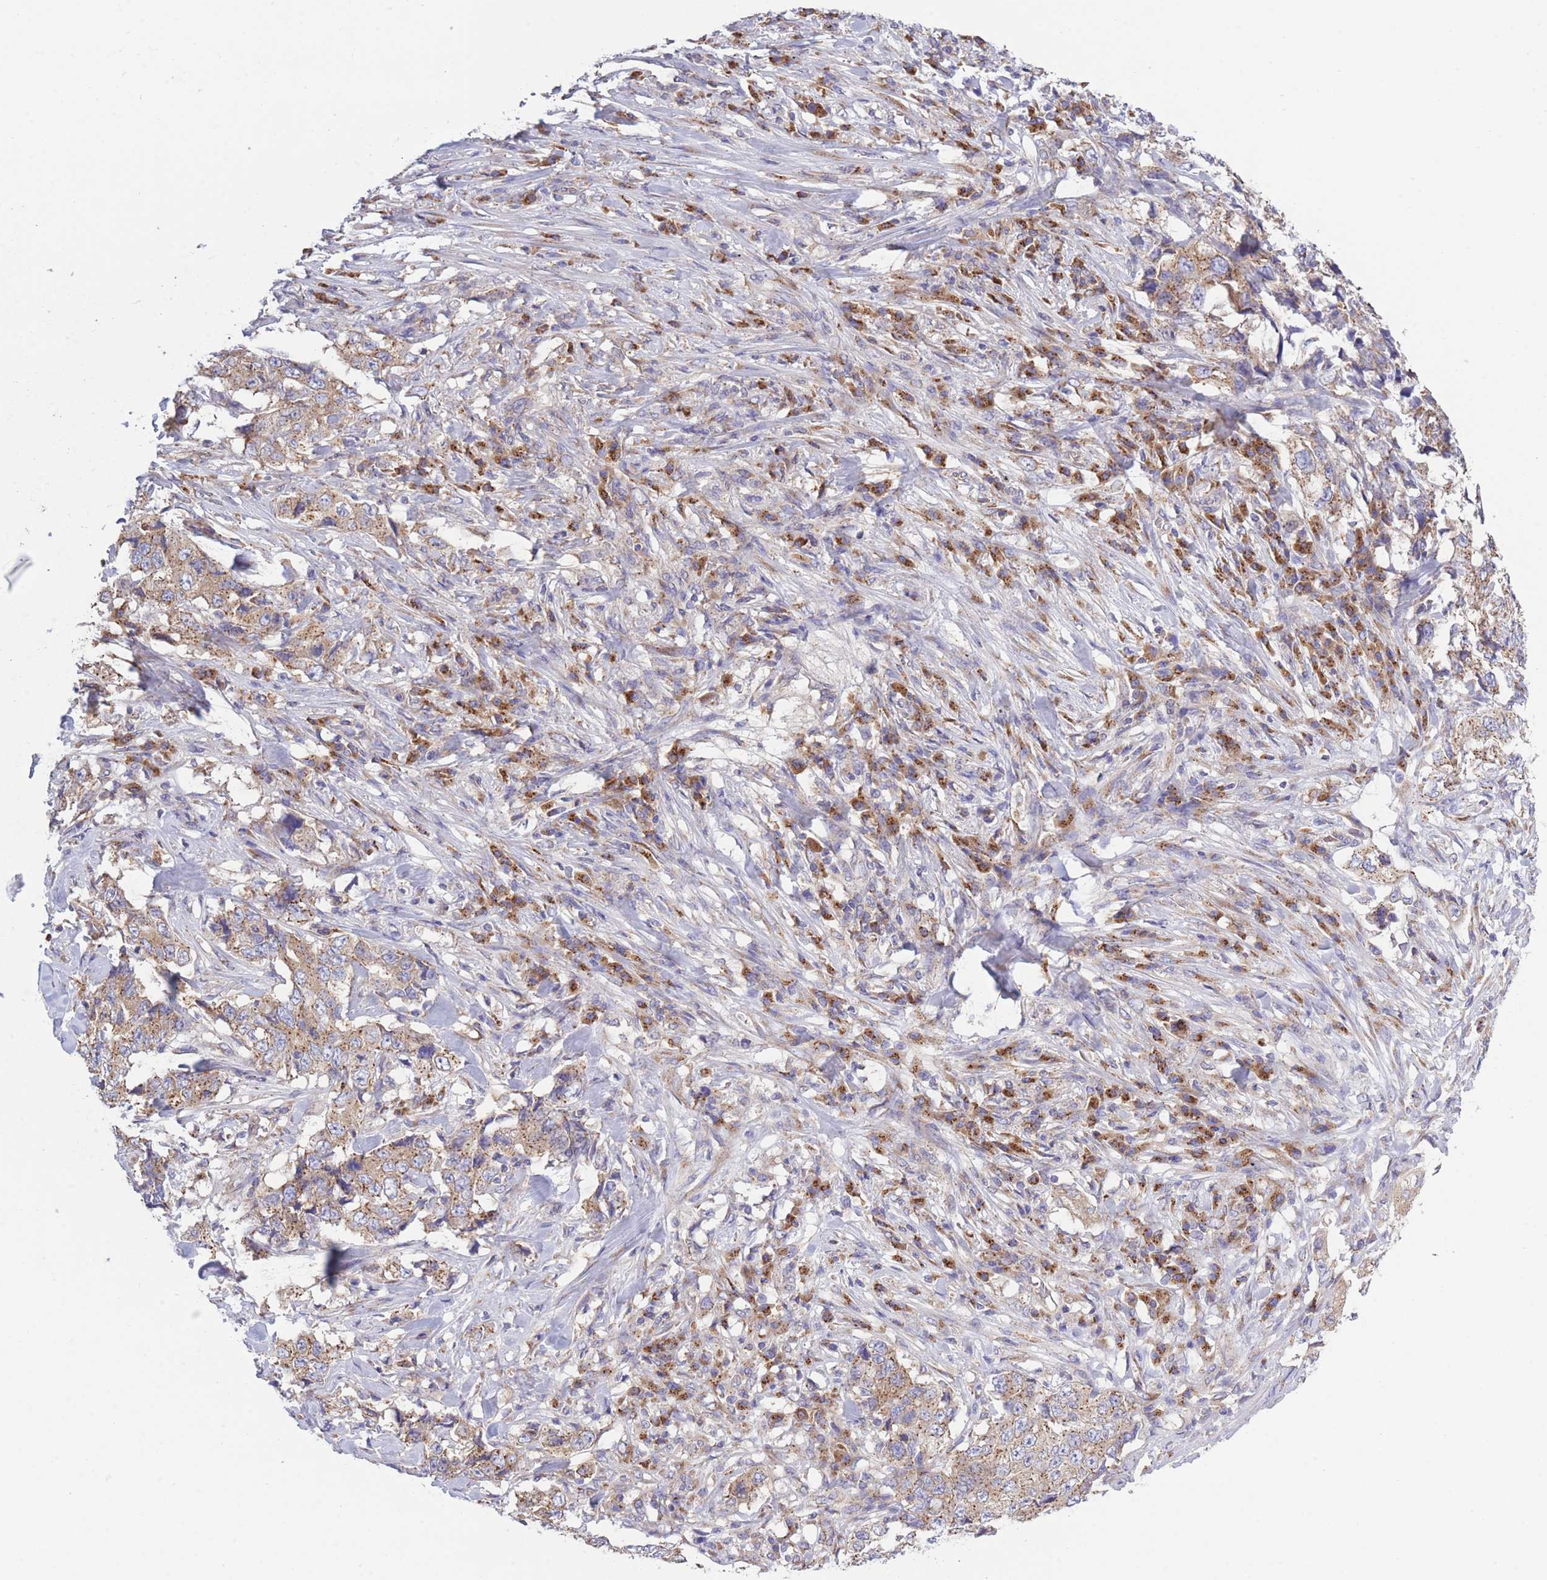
{"staining": {"intensity": "moderate", "quantity": ">75%", "location": "cytoplasmic/membranous"}, "tissue": "lung cancer", "cell_type": "Tumor cells", "image_type": "cancer", "snomed": [{"axis": "morphology", "description": "Adenocarcinoma, NOS"}, {"axis": "topography", "description": "Lung"}], "caption": "This is an image of IHC staining of lung cancer (adenocarcinoma), which shows moderate staining in the cytoplasmic/membranous of tumor cells.", "gene": "COPG2", "patient": {"sex": "female", "age": 51}}